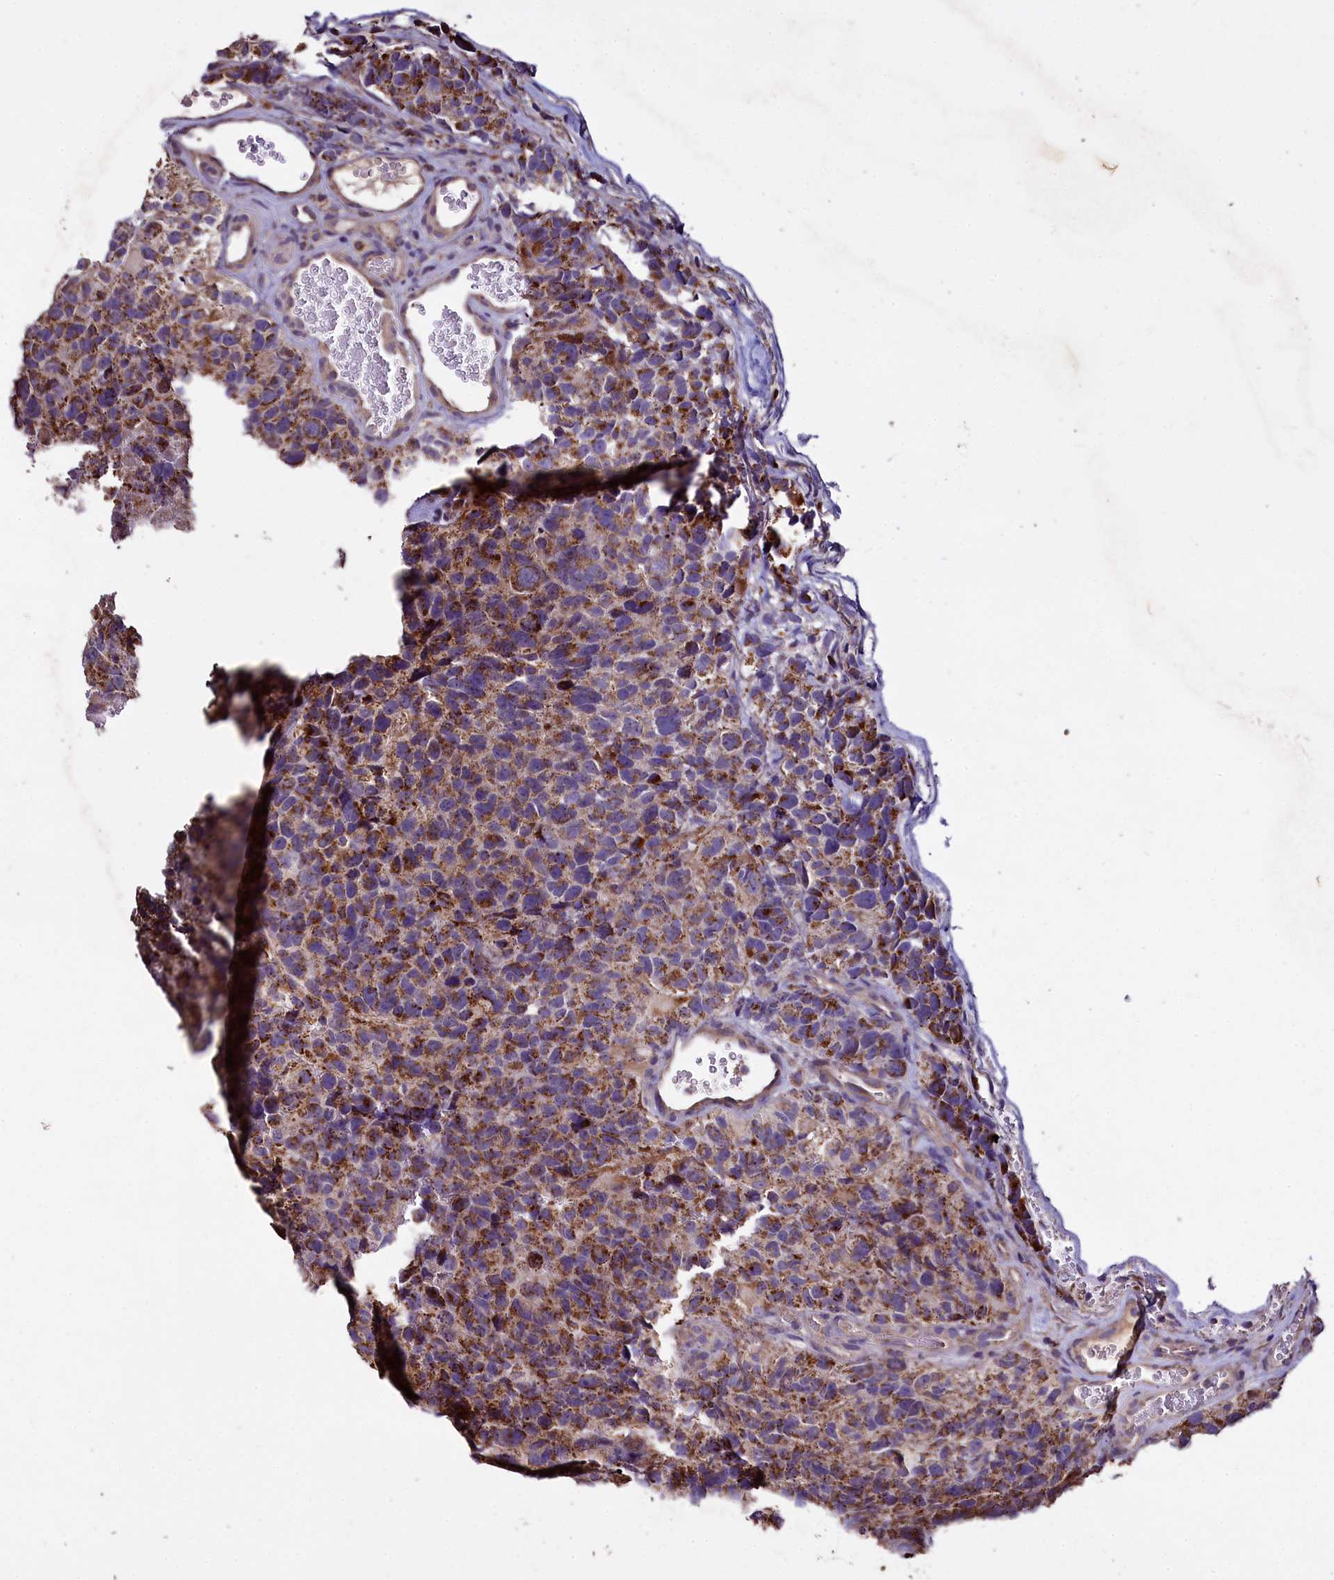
{"staining": {"intensity": "moderate", "quantity": ">75%", "location": "cytoplasmic/membranous"}, "tissue": "glioma", "cell_type": "Tumor cells", "image_type": "cancer", "snomed": [{"axis": "morphology", "description": "Glioma, malignant, High grade"}, {"axis": "topography", "description": "Brain"}], "caption": "An image of glioma stained for a protein exhibits moderate cytoplasmic/membranous brown staining in tumor cells. (IHC, brightfield microscopy, high magnification).", "gene": "COQ9", "patient": {"sex": "male", "age": 69}}